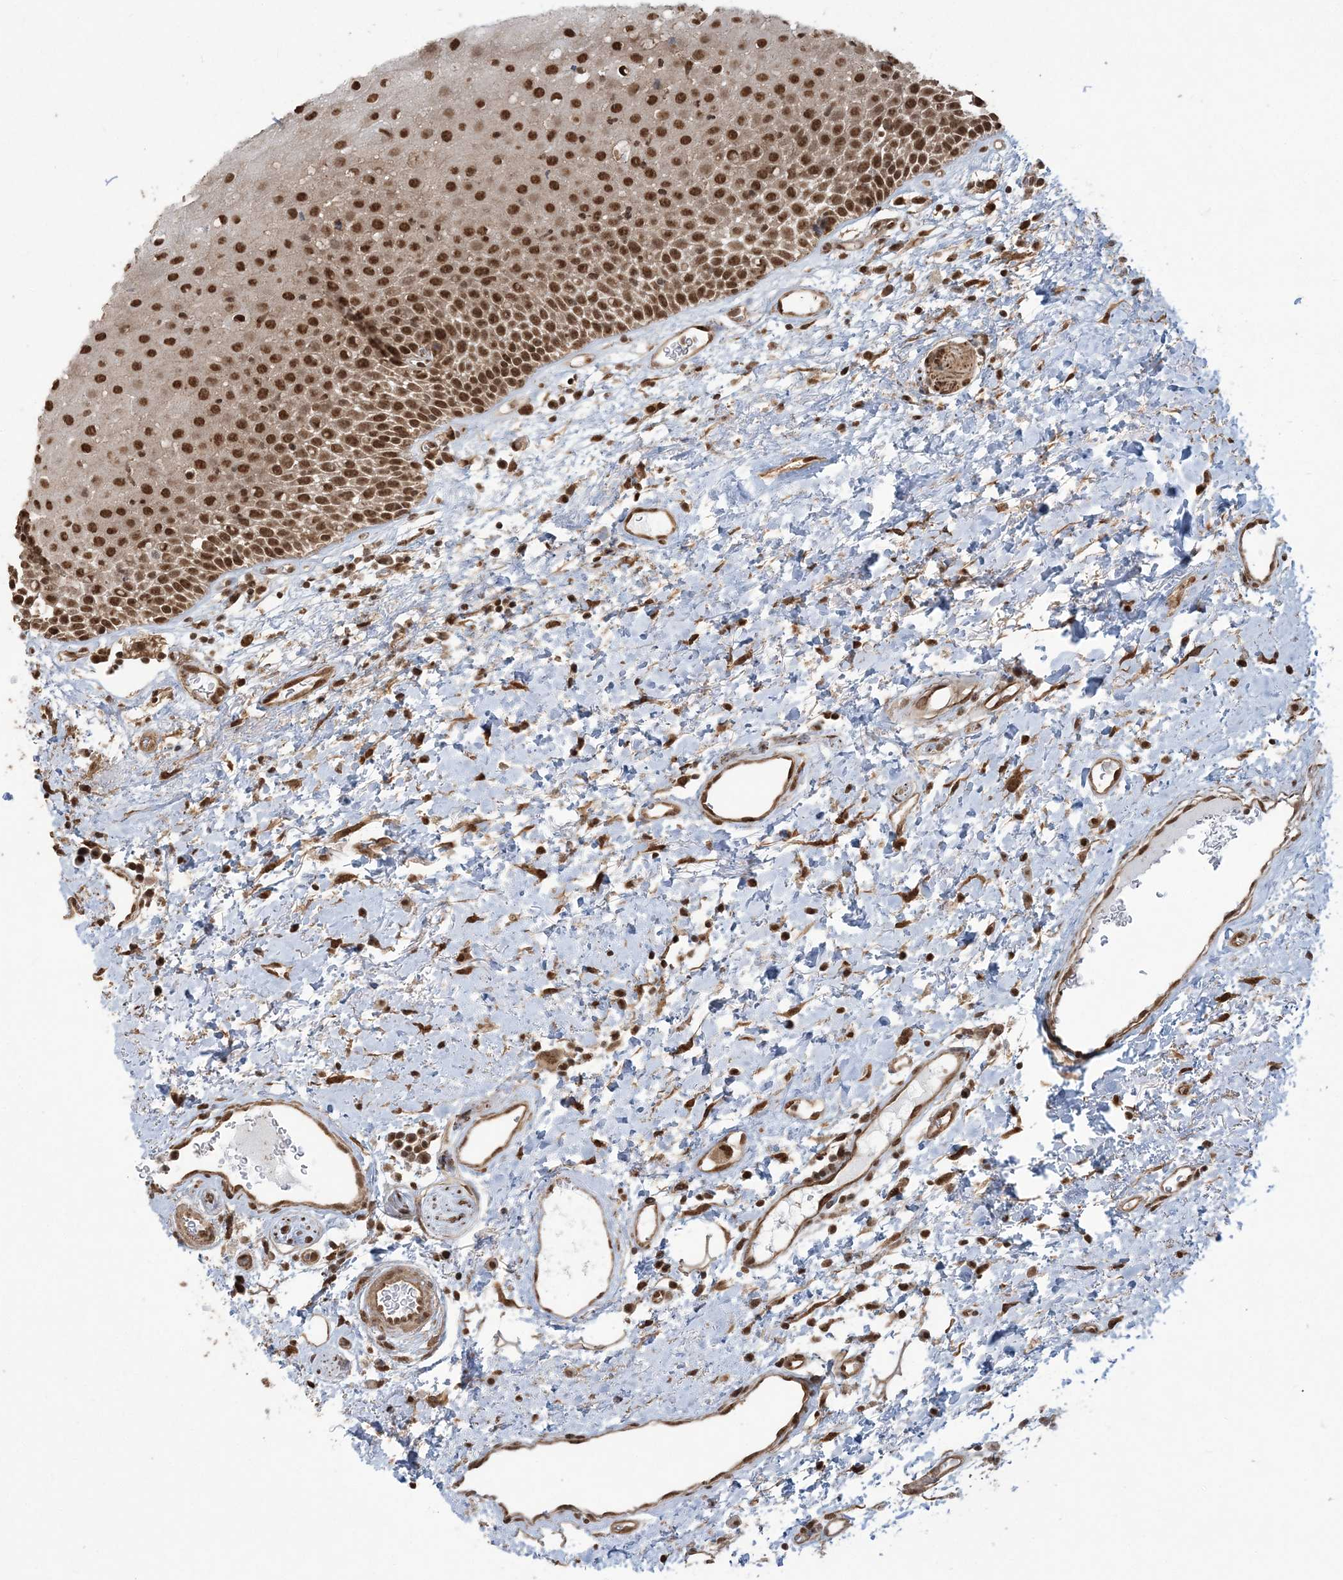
{"staining": {"intensity": "strong", "quantity": ">75%", "location": "nuclear"}, "tissue": "oral mucosa", "cell_type": "Squamous epithelial cells", "image_type": "normal", "snomed": [{"axis": "morphology", "description": "Normal tissue, NOS"}, {"axis": "topography", "description": "Oral tissue"}], "caption": "Brown immunohistochemical staining in unremarkable oral mucosa displays strong nuclear expression in about >75% of squamous epithelial cells. (DAB (3,3'-diaminobenzidine) IHC with brightfield microscopy, high magnification).", "gene": "ZNF839", "patient": {"sex": "male", "age": 74}}